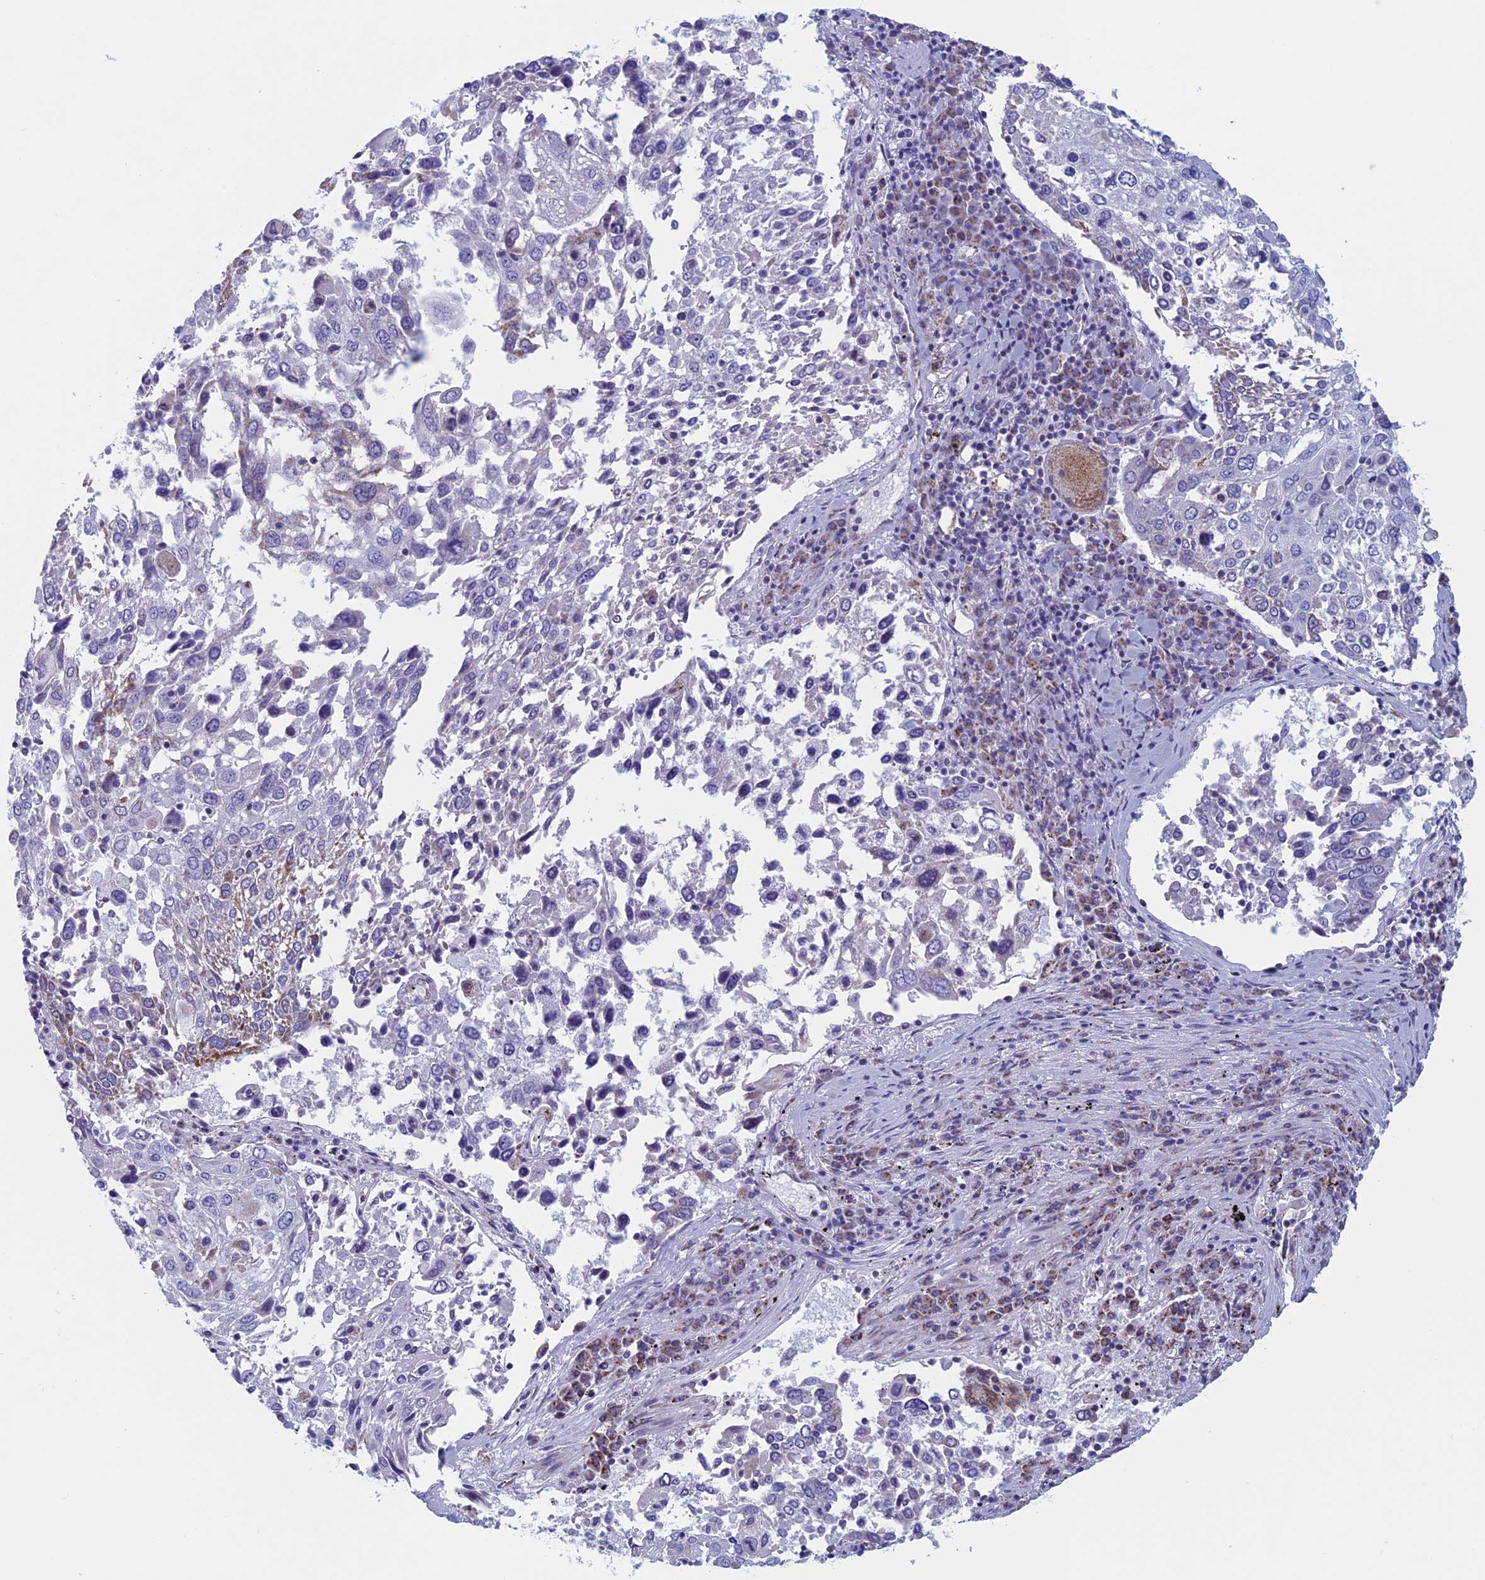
{"staining": {"intensity": "negative", "quantity": "none", "location": "none"}, "tissue": "lung cancer", "cell_type": "Tumor cells", "image_type": "cancer", "snomed": [{"axis": "morphology", "description": "Squamous cell carcinoma, NOS"}, {"axis": "topography", "description": "Lung"}], "caption": "High power microscopy photomicrograph of an immunohistochemistry (IHC) micrograph of squamous cell carcinoma (lung), revealing no significant expression in tumor cells. (DAB (3,3'-diaminobenzidine) immunohistochemistry visualized using brightfield microscopy, high magnification).", "gene": "NDUFB9", "patient": {"sex": "male", "age": 65}}